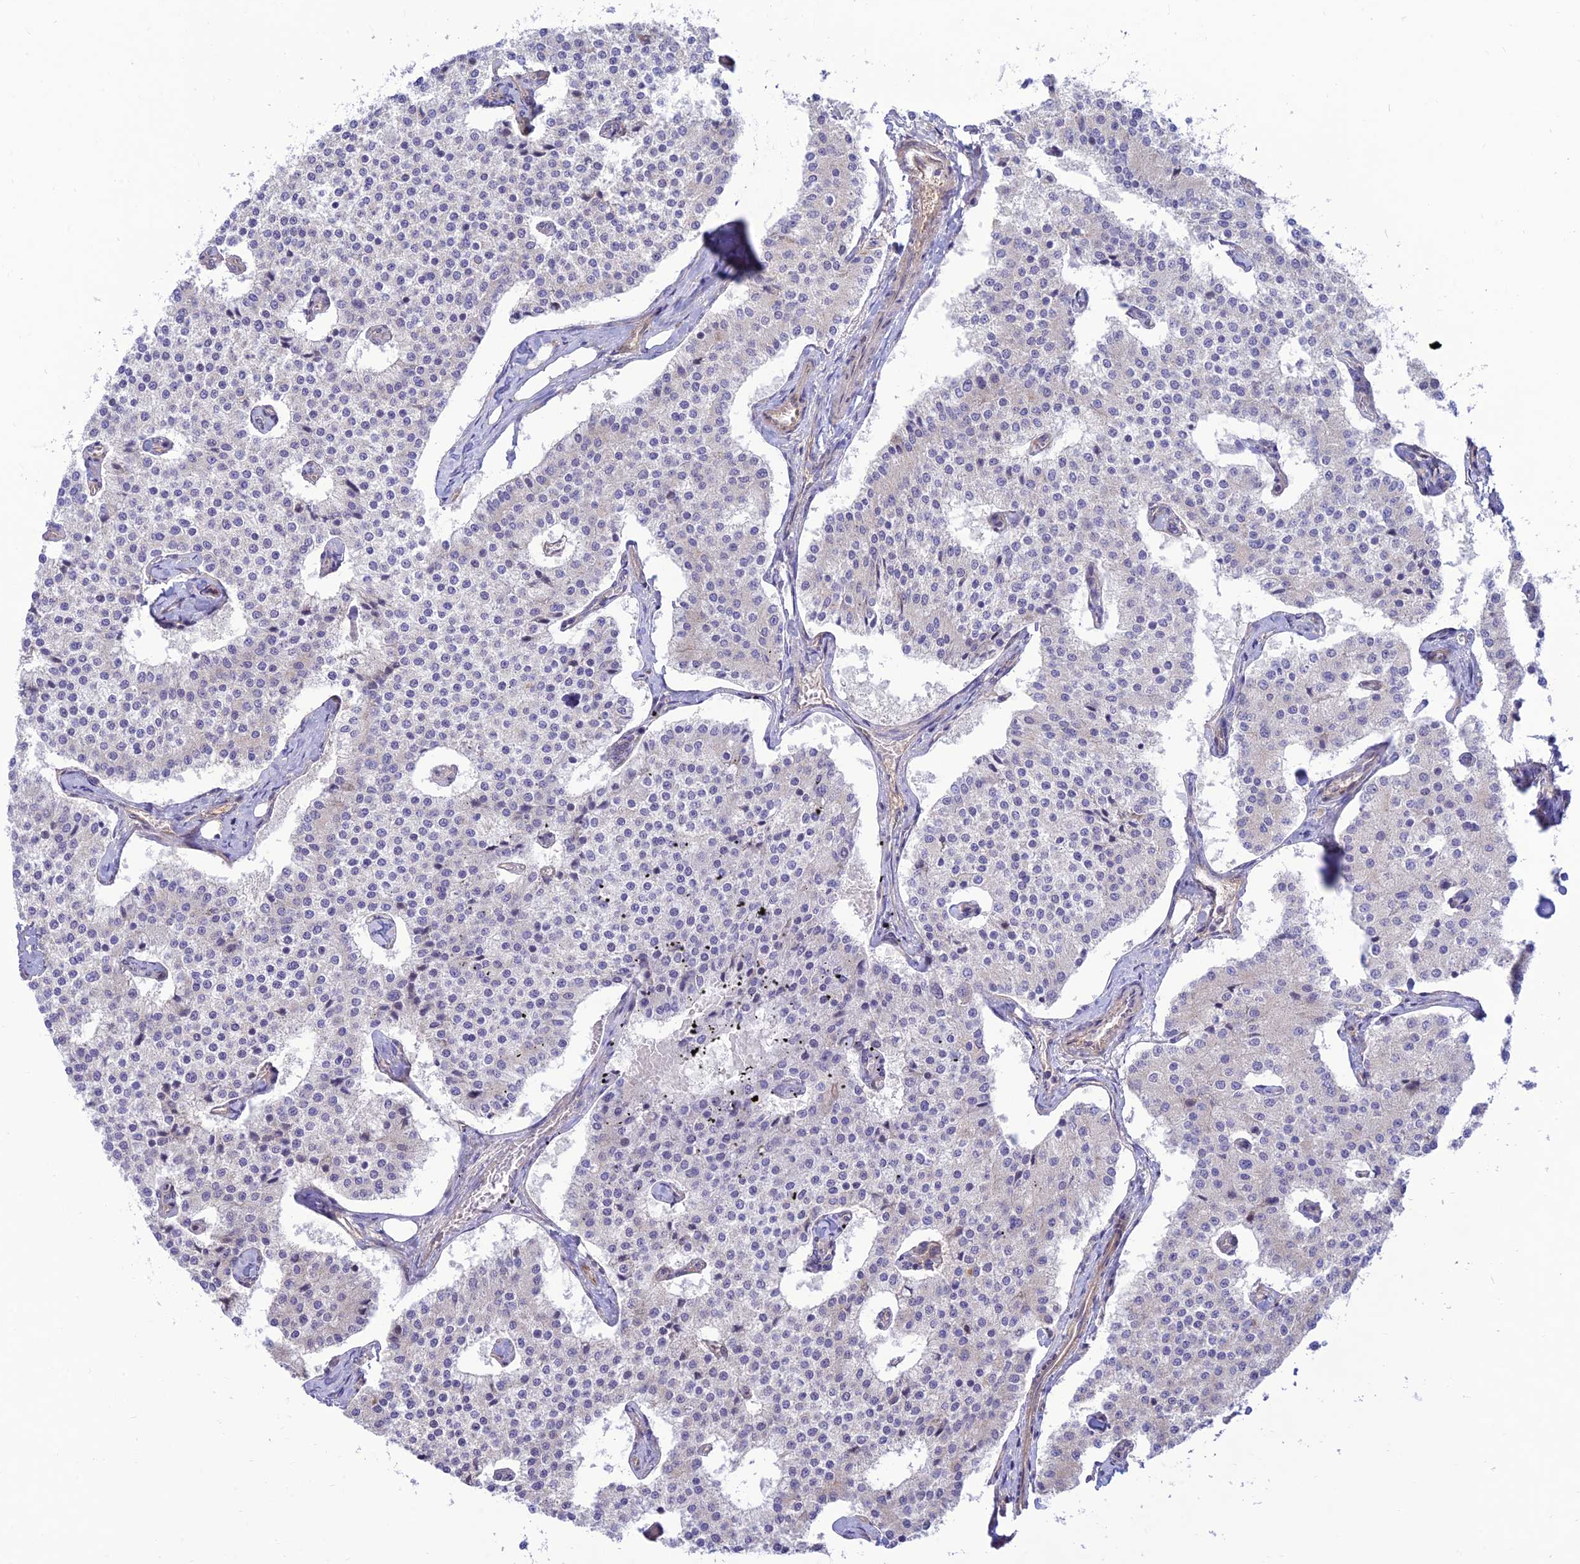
{"staining": {"intensity": "negative", "quantity": "none", "location": "none"}, "tissue": "carcinoid", "cell_type": "Tumor cells", "image_type": "cancer", "snomed": [{"axis": "morphology", "description": "Carcinoid, malignant, NOS"}, {"axis": "topography", "description": "Colon"}], "caption": "A micrograph of human carcinoid (malignant) is negative for staining in tumor cells. (Brightfield microscopy of DAB IHC at high magnification).", "gene": "KCNAB1", "patient": {"sex": "female", "age": 52}}